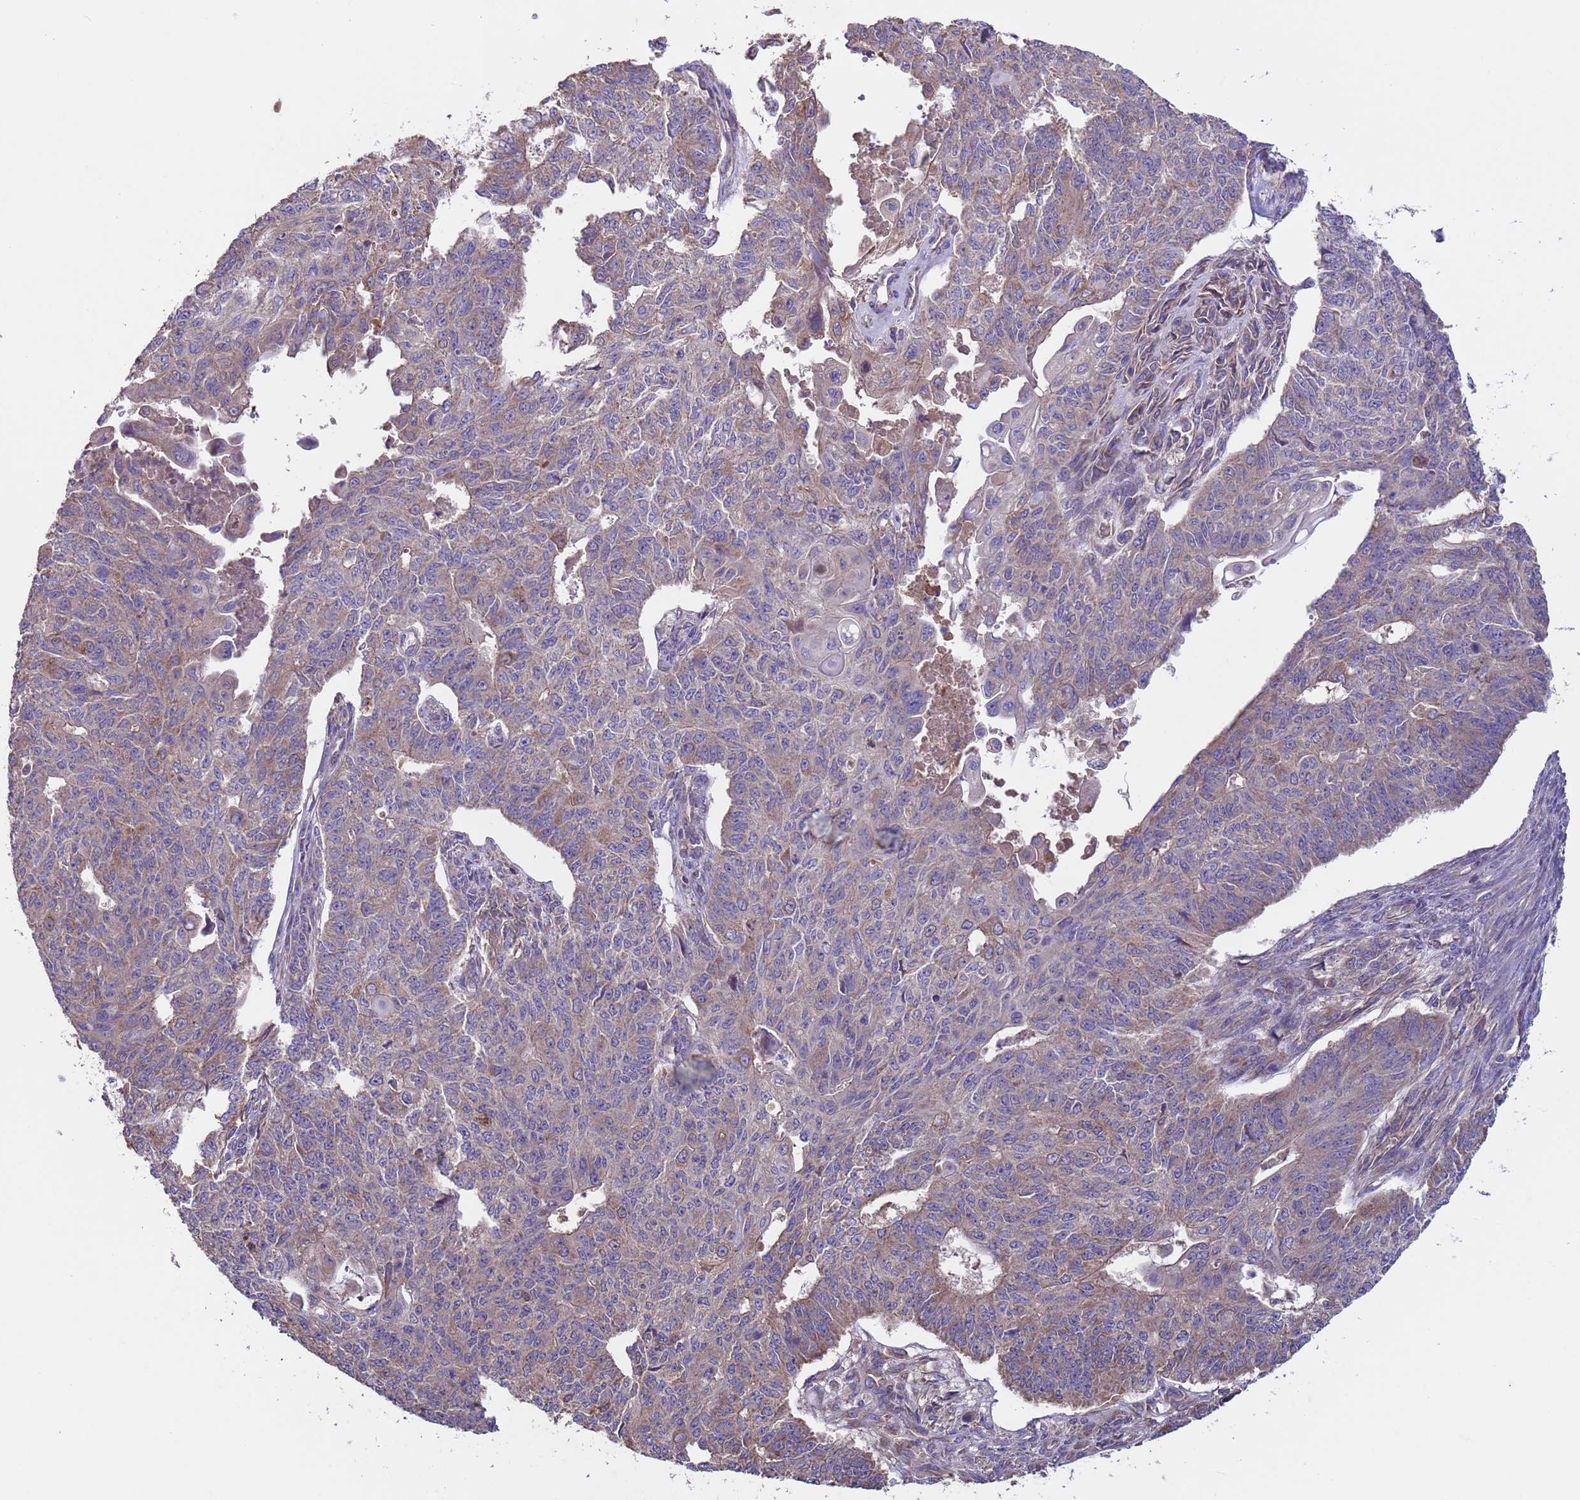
{"staining": {"intensity": "weak", "quantity": "<25%", "location": "cytoplasmic/membranous"}, "tissue": "endometrial cancer", "cell_type": "Tumor cells", "image_type": "cancer", "snomed": [{"axis": "morphology", "description": "Adenocarcinoma, NOS"}, {"axis": "topography", "description": "Endometrium"}], "caption": "This photomicrograph is of adenocarcinoma (endometrial) stained with immunohistochemistry to label a protein in brown with the nuclei are counter-stained blue. There is no positivity in tumor cells. (IHC, brightfield microscopy, high magnification).", "gene": "EEF1AKMT1", "patient": {"sex": "female", "age": 32}}